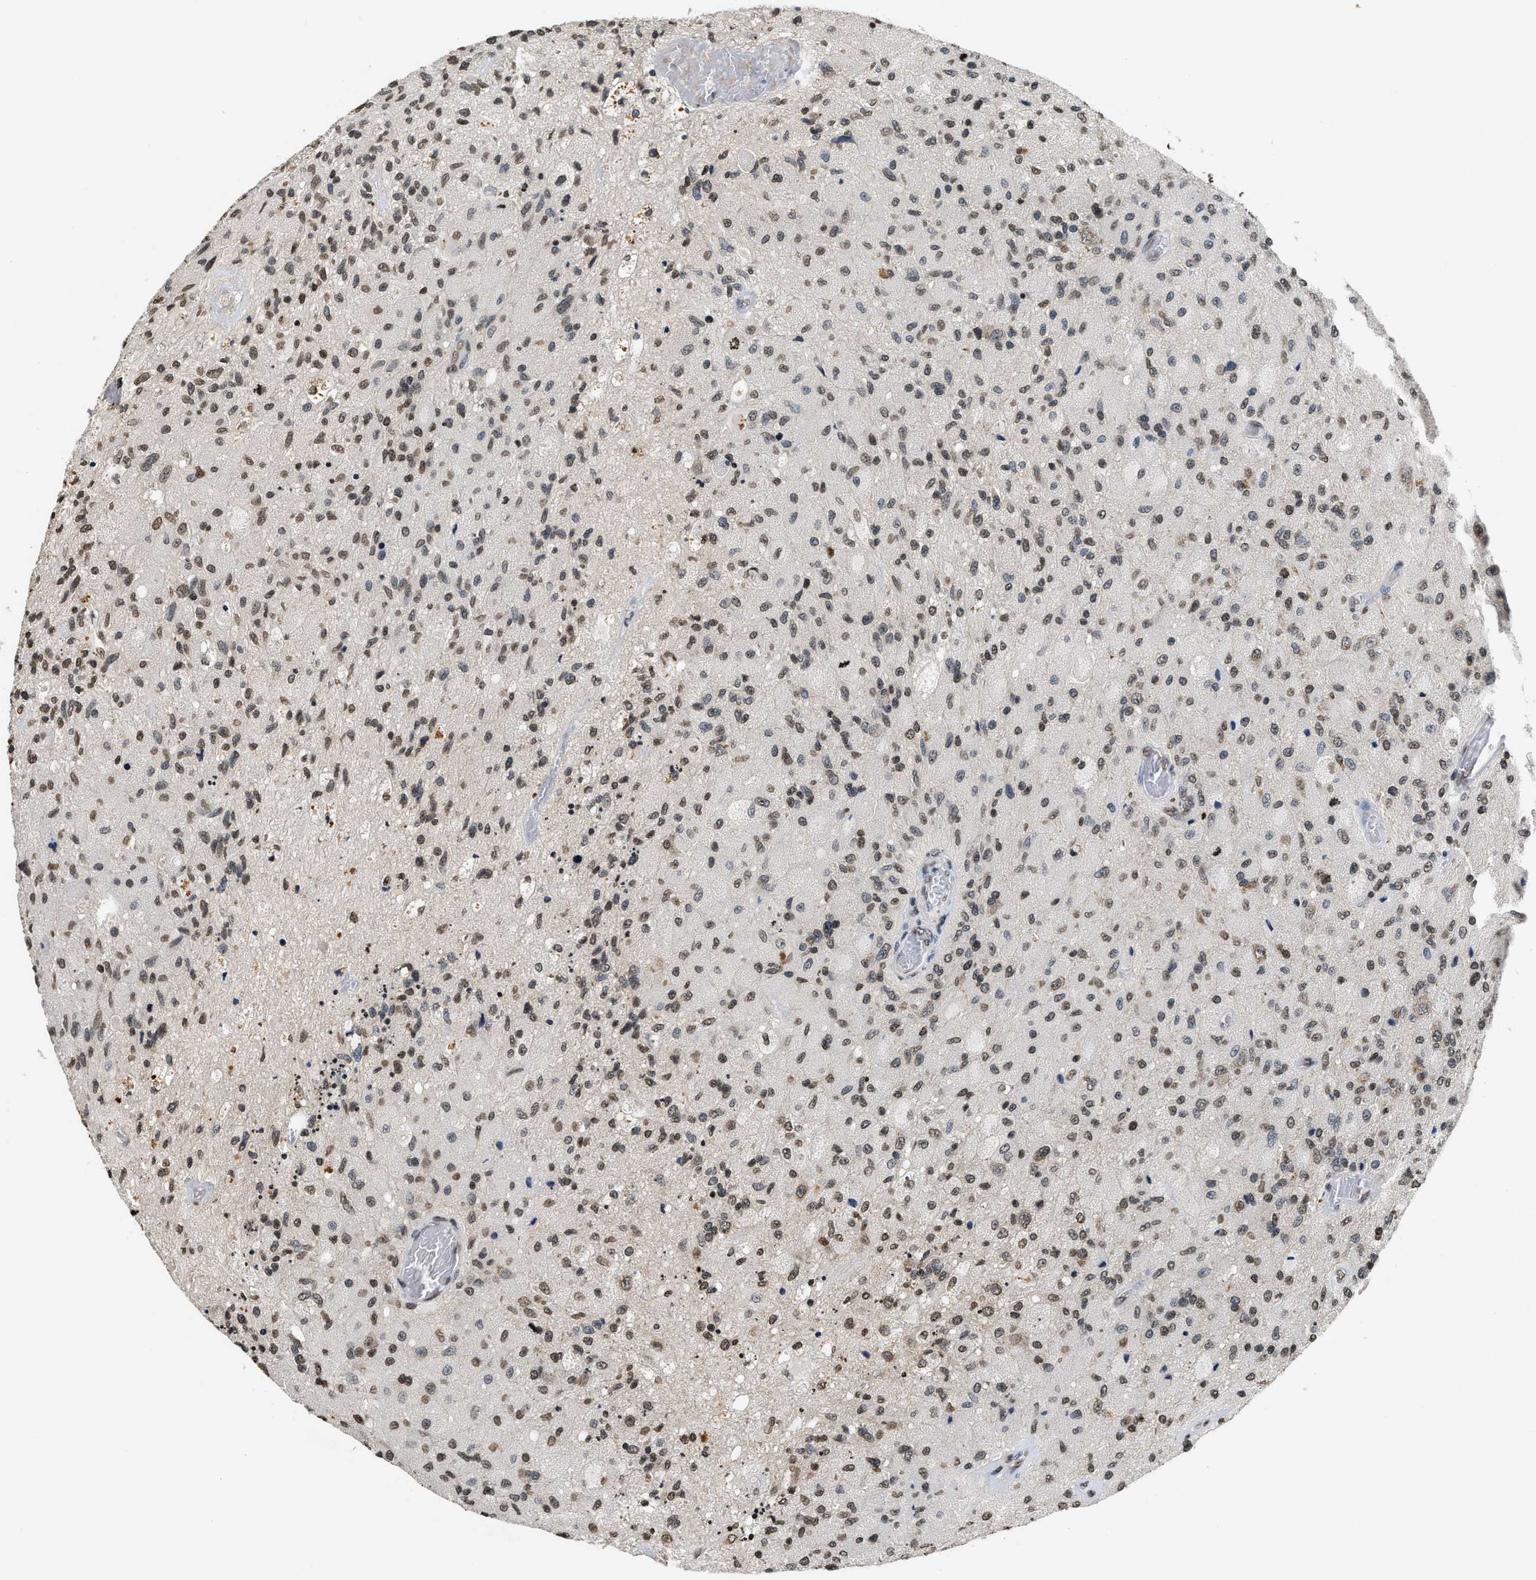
{"staining": {"intensity": "weak", "quantity": ">75%", "location": "nuclear"}, "tissue": "glioma", "cell_type": "Tumor cells", "image_type": "cancer", "snomed": [{"axis": "morphology", "description": "Normal tissue, NOS"}, {"axis": "morphology", "description": "Glioma, malignant, High grade"}, {"axis": "topography", "description": "Cerebral cortex"}], "caption": "This is a histology image of immunohistochemistry (IHC) staining of malignant high-grade glioma, which shows weak staining in the nuclear of tumor cells.", "gene": "DNASE1L3", "patient": {"sex": "male", "age": 77}}